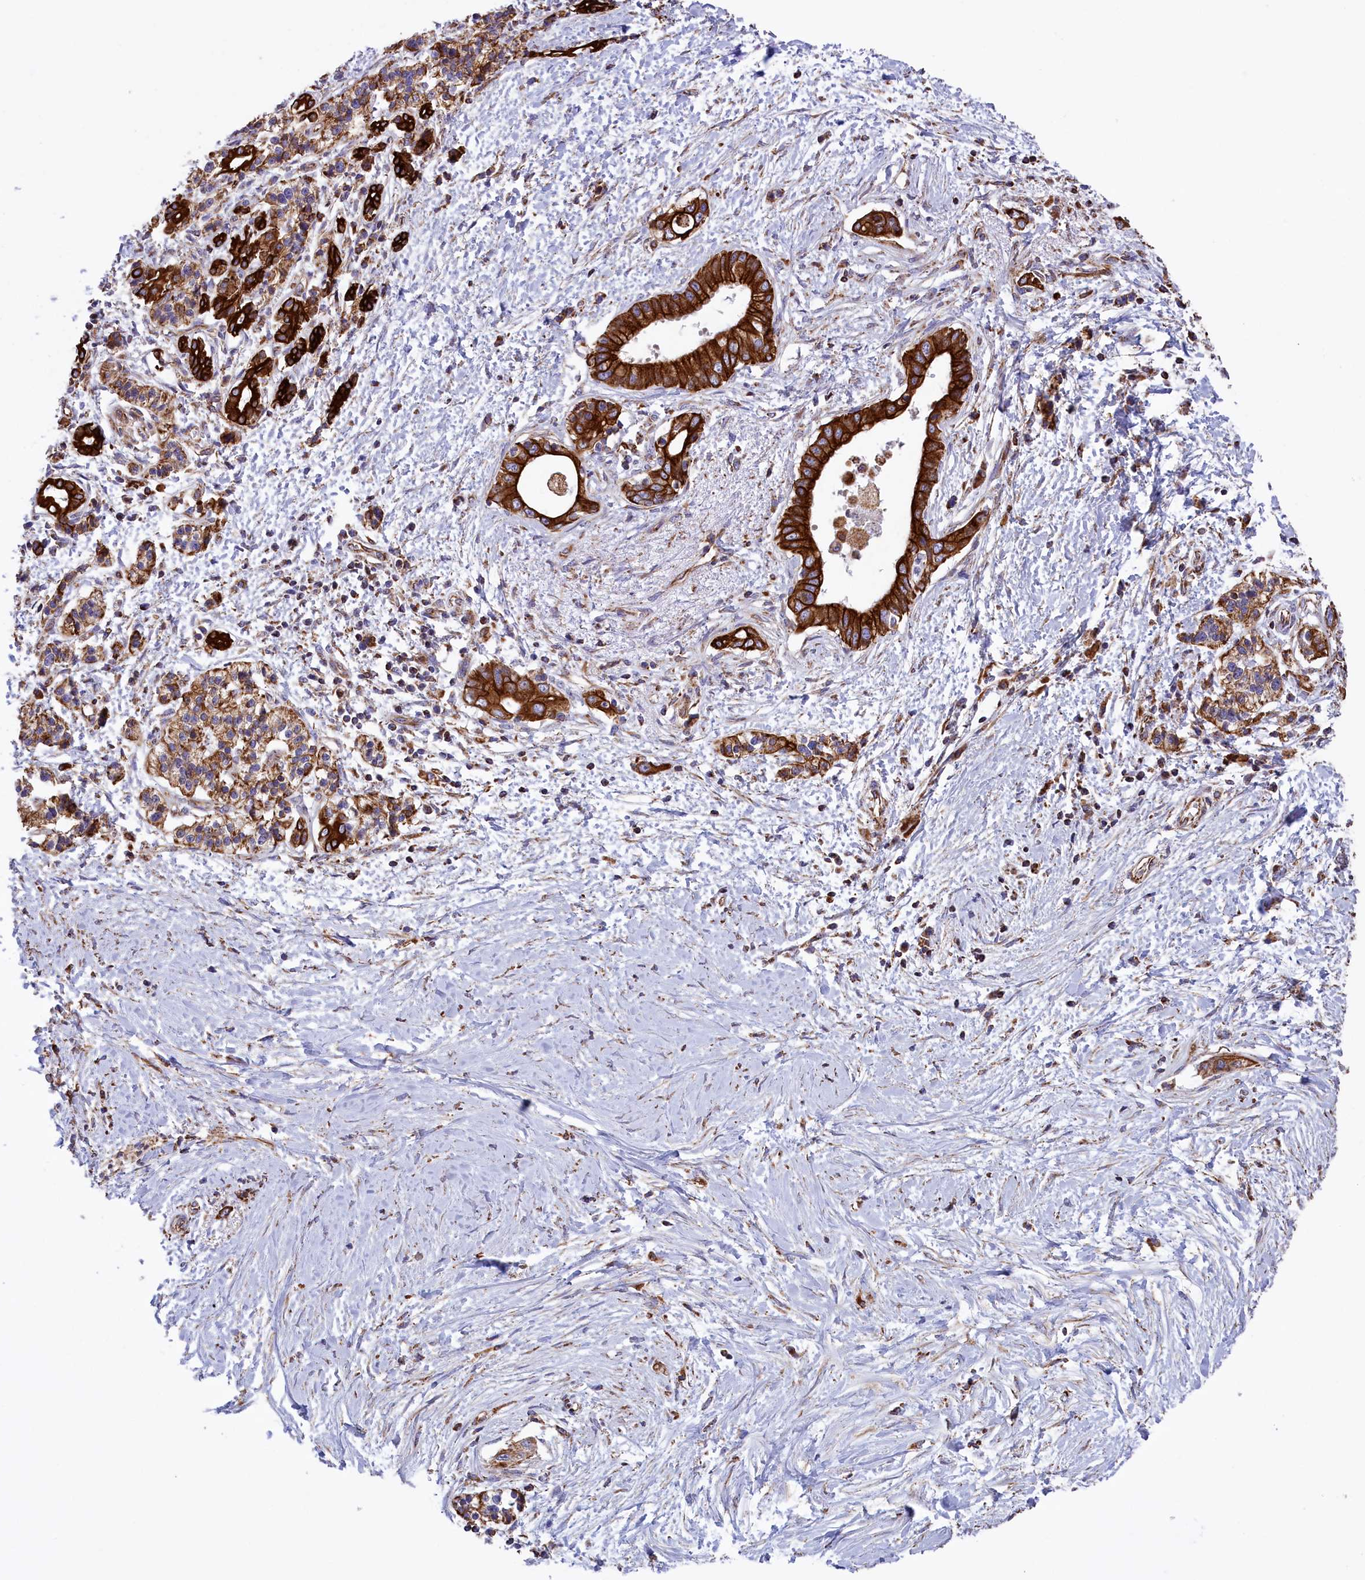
{"staining": {"intensity": "strong", "quantity": ">75%", "location": "cytoplasmic/membranous"}, "tissue": "pancreatic cancer", "cell_type": "Tumor cells", "image_type": "cancer", "snomed": [{"axis": "morphology", "description": "Normal tissue, NOS"}, {"axis": "morphology", "description": "Adenocarcinoma, NOS"}, {"axis": "topography", "description": "Pancreas"}, {"axis": "topography", "description": "Peripheral nerve tissue"}], "caption": "Pancreatic adenocarcinoma stained for a protein displays strong cytoplasmic/membranous positivity in tumor cells. Immunohistochemistry stains the protein of interest in brown and the nuclei are stained blue.", "gene": "GATB", "patient": {"sex": "male", "age": 59}}